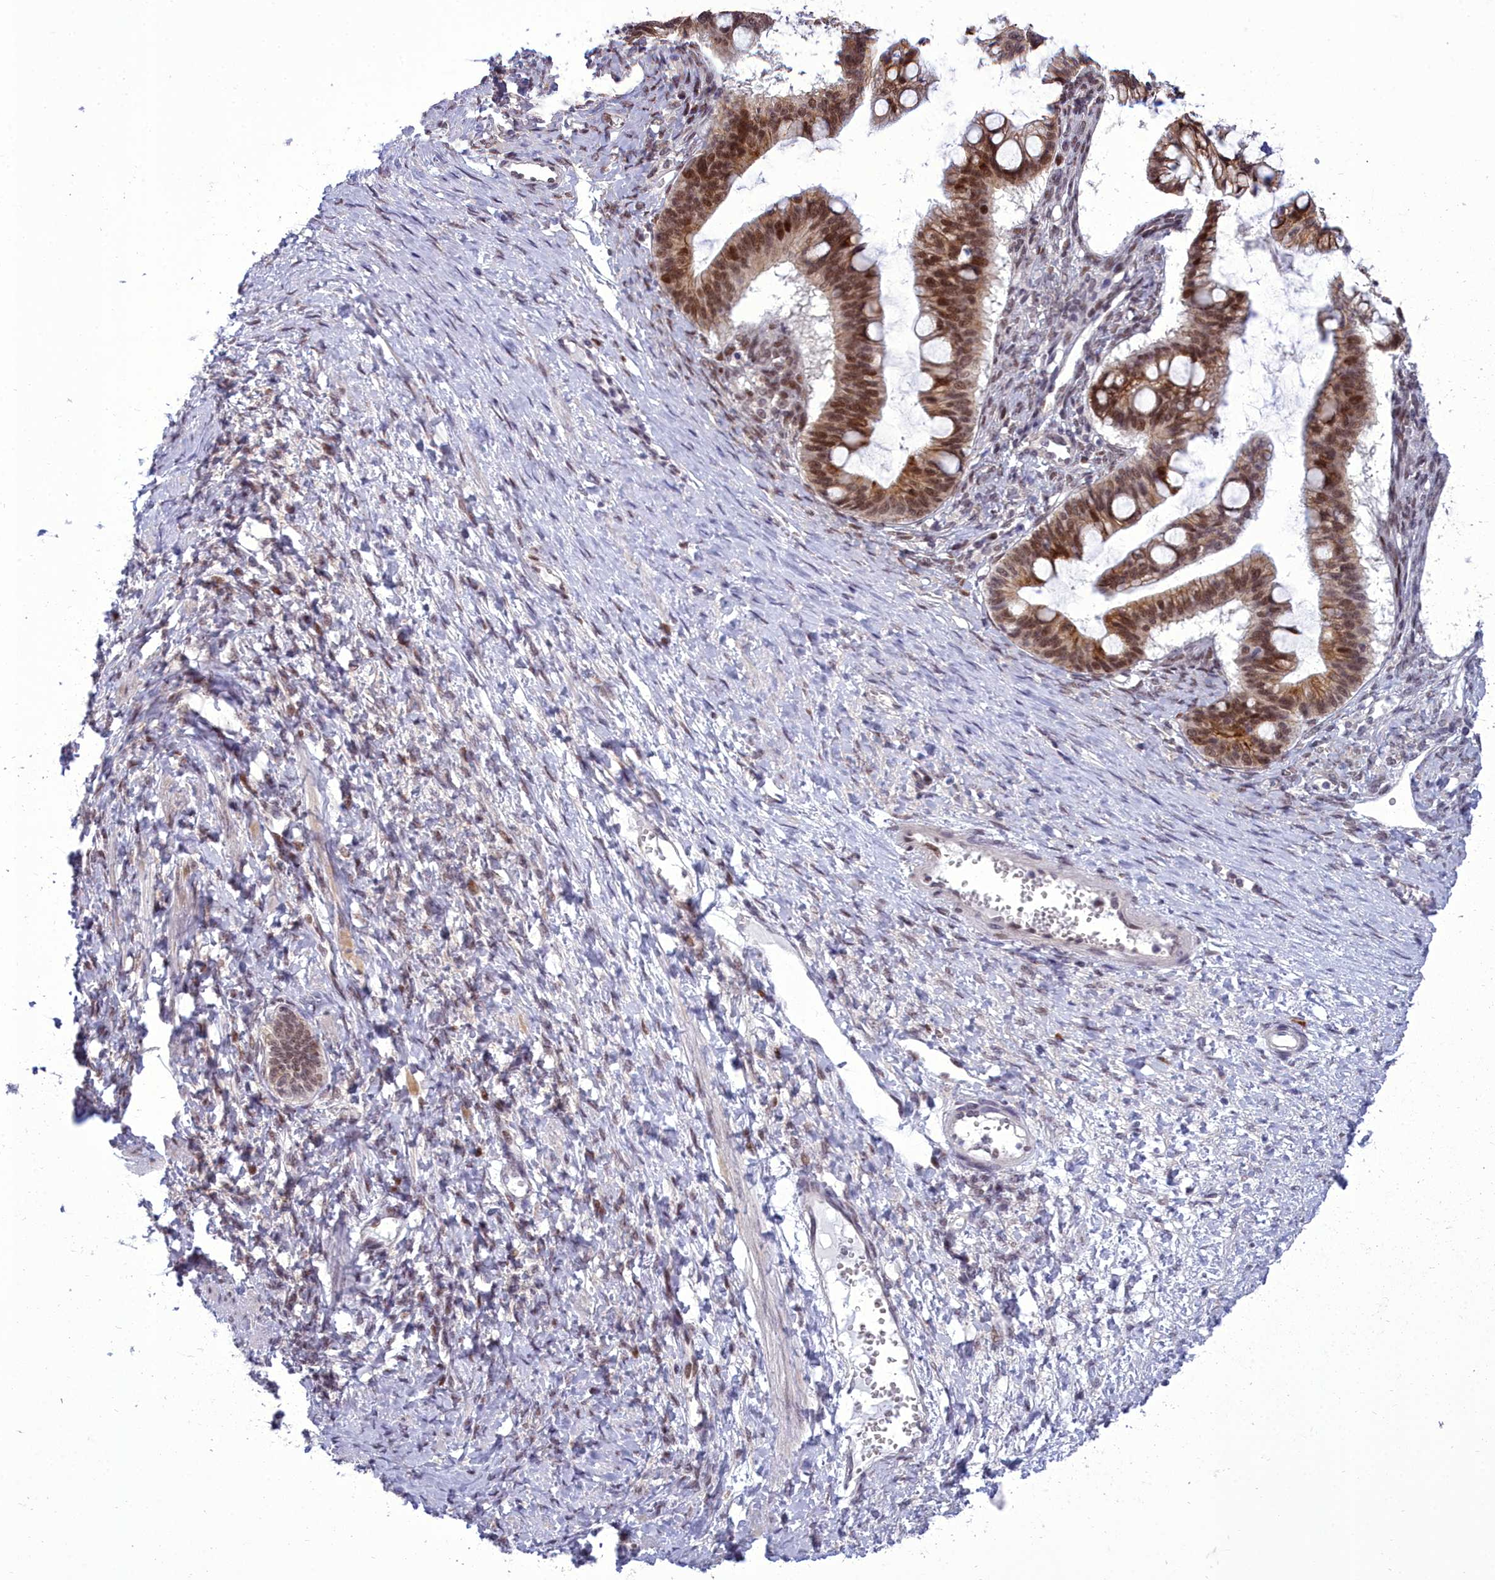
{"staining": {"intensity": "moderate", "quantity": ">75%", "location": "cytoplasmic/membranous,nuclear"}, "tissue": "ovarian cancer", "cell_type": "Tumor cells", "image_type": "cancer", "snomed": [{"axis": "morphology", "description": "Cystadenocarcinoma, mucinous, NOS"}, {"axis": "topography", "description": "Ovary"}], "caption": "This image exhibits immunohistochemistry staining of ovarian cancer (mucinous cystadenocarcinoma), with medium moderate cytoplasmic/membranous and nuclear expression in about >75% of tumor cells.", "gene": "CEACAM19", "patient": {"sex": "female", "age": 73}}